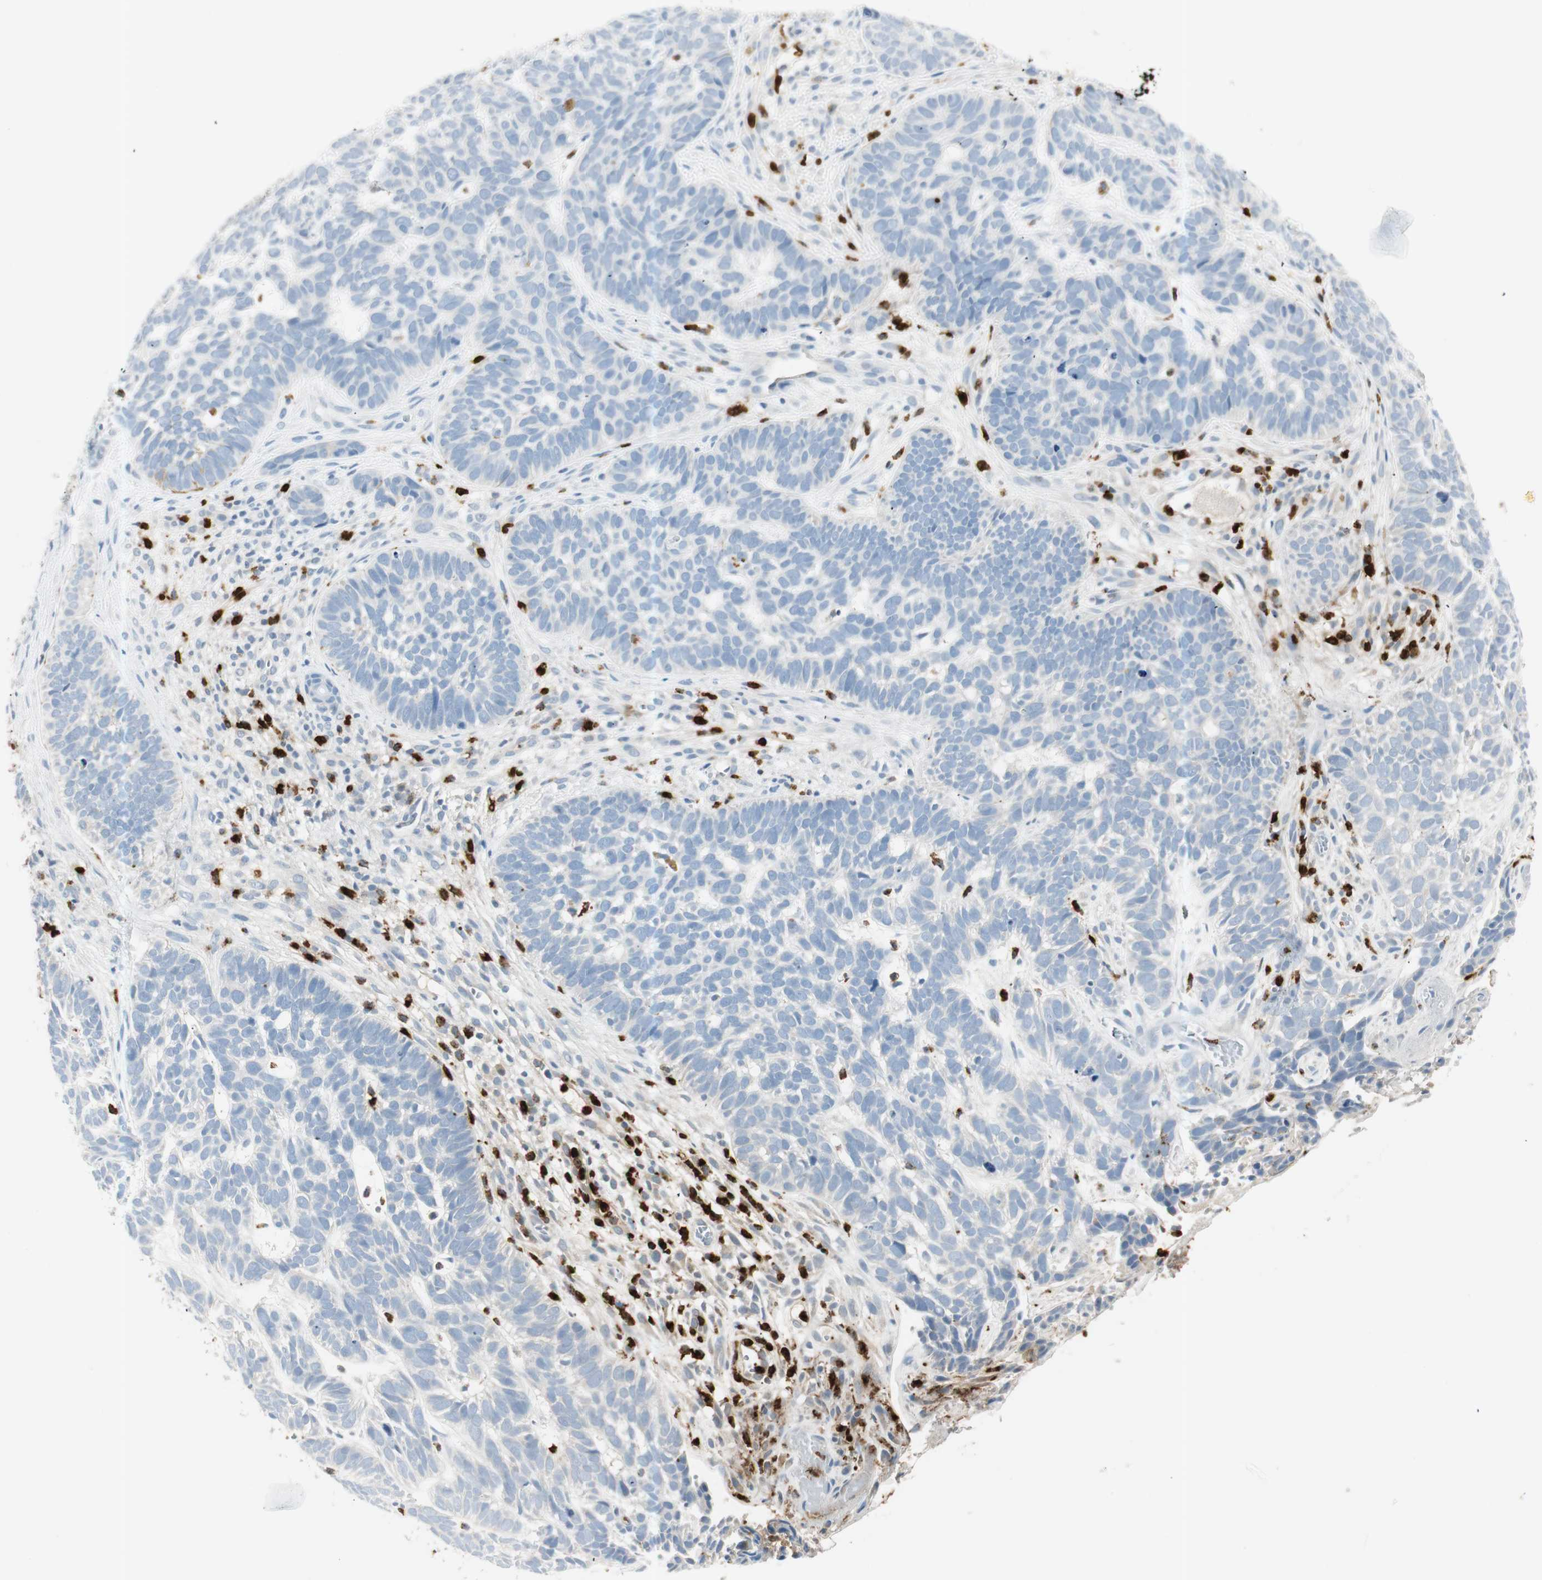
{"staining": {"intensity": "negative", "quantity": "none", "location": "none"}, "tissue": "skin cancer", "cell_type": "Tumor cells", "image_type": "cancer", "snomed": [{"axis": "morphology", "description": "Basal cell carcinoma"}, {"axis": "topography", "description": "Skin"}], "caption": "Histopathology image shows no protein expression in tumor cells of basal cell carcinoma (skin) tissue.", "gene": "PRTN3", "patient": {"sex": "male", "age": 87}}